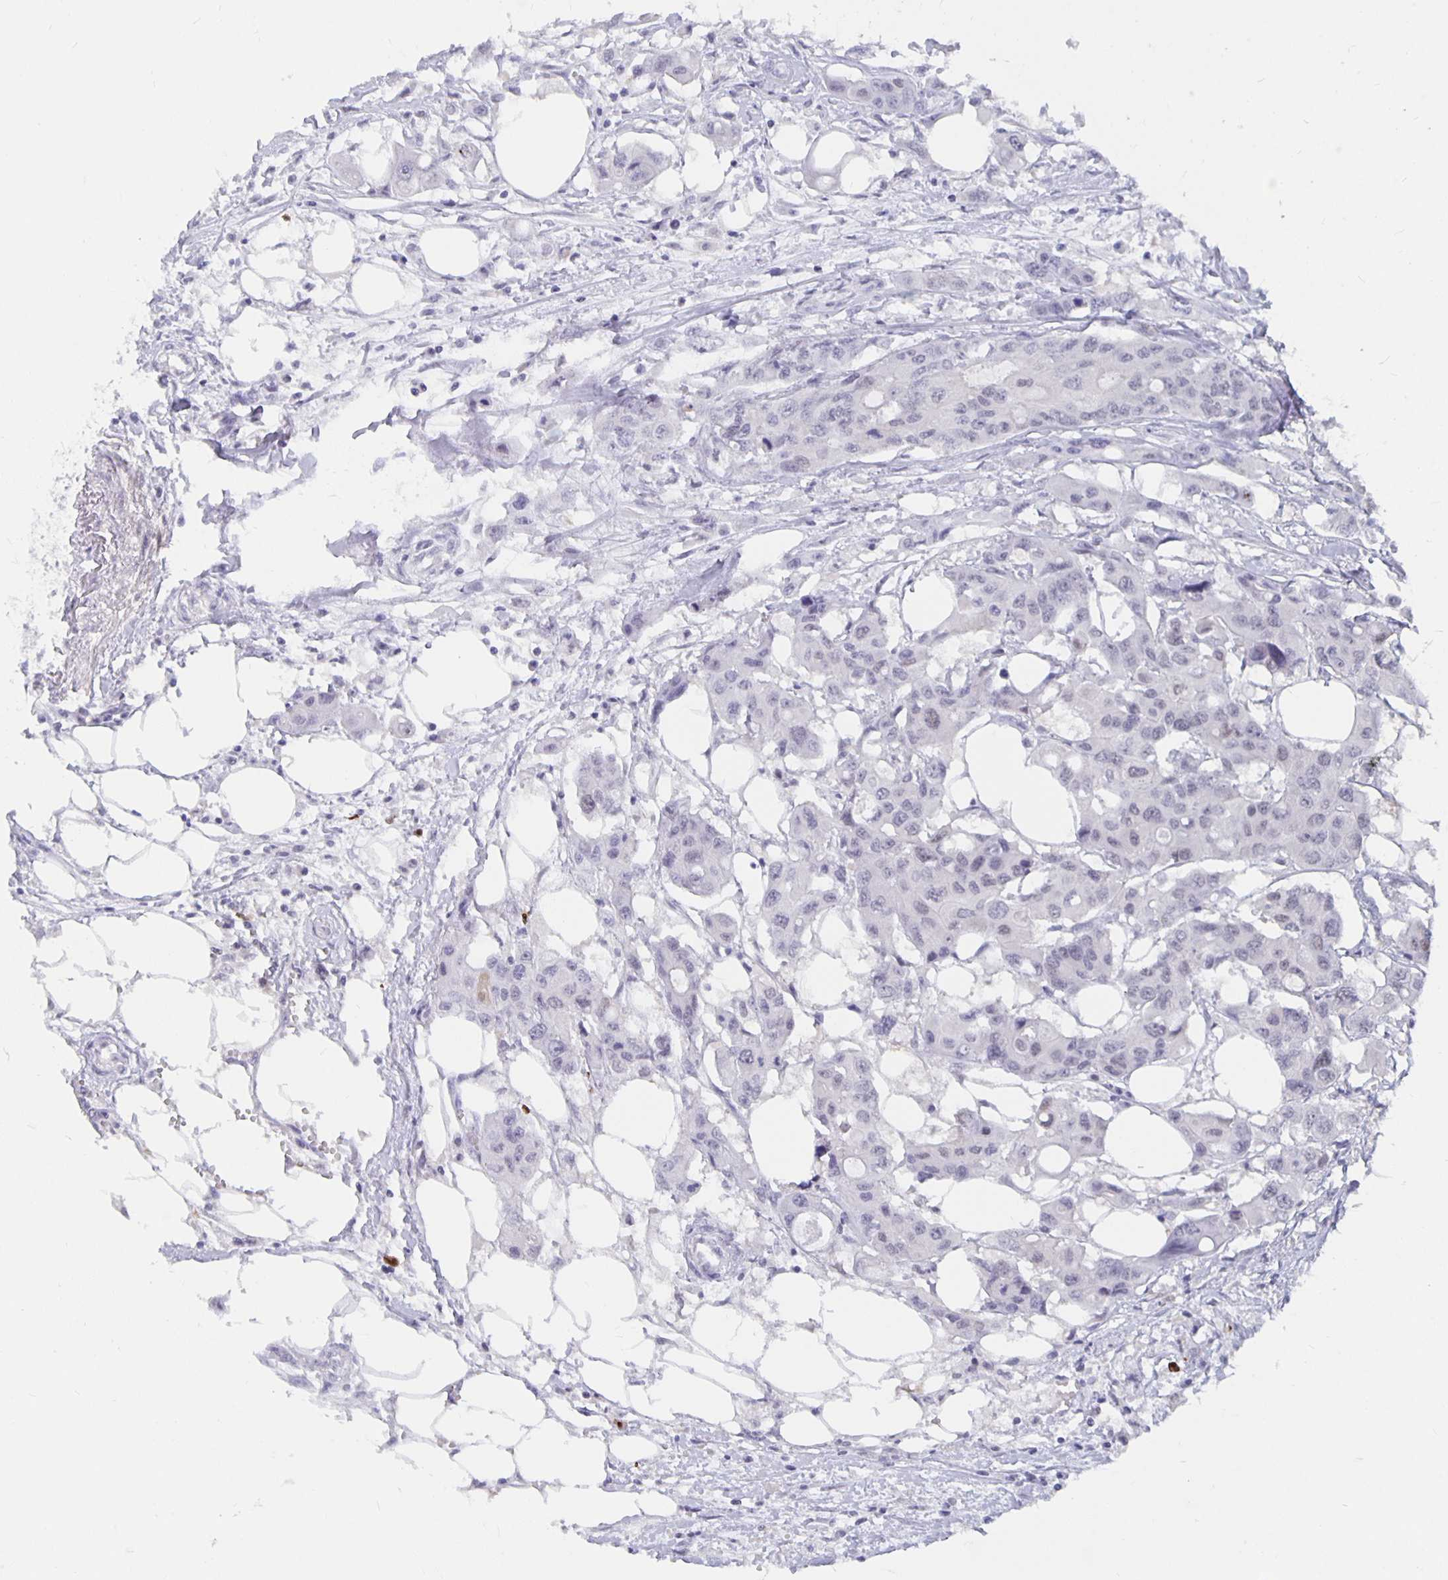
{"staining": {"intensity": "weak", "quantity": "<25%", "location": "nuclear"}, "tissue": "colorectal cancer", "cell_type": "Tumor cells", "image_type": "cancer", "snomed": [{"axis": "morphology", "description": "Adenocarcinoma, NOS"}, {"axis": "topography", "description": "Colon"}], "caption": "Protein analysis of colorectal cancer exhibits no significant staining in tumor cells. The staining was performed using DAB (3,3'-diaminobenzidine) to visualize the protein expression in brown, while the nuclei were stained in blue with hematoxylin (Magnification: 20x).", "gene": "ZNF691", "patient": {"sex": "male", "age": 77}}